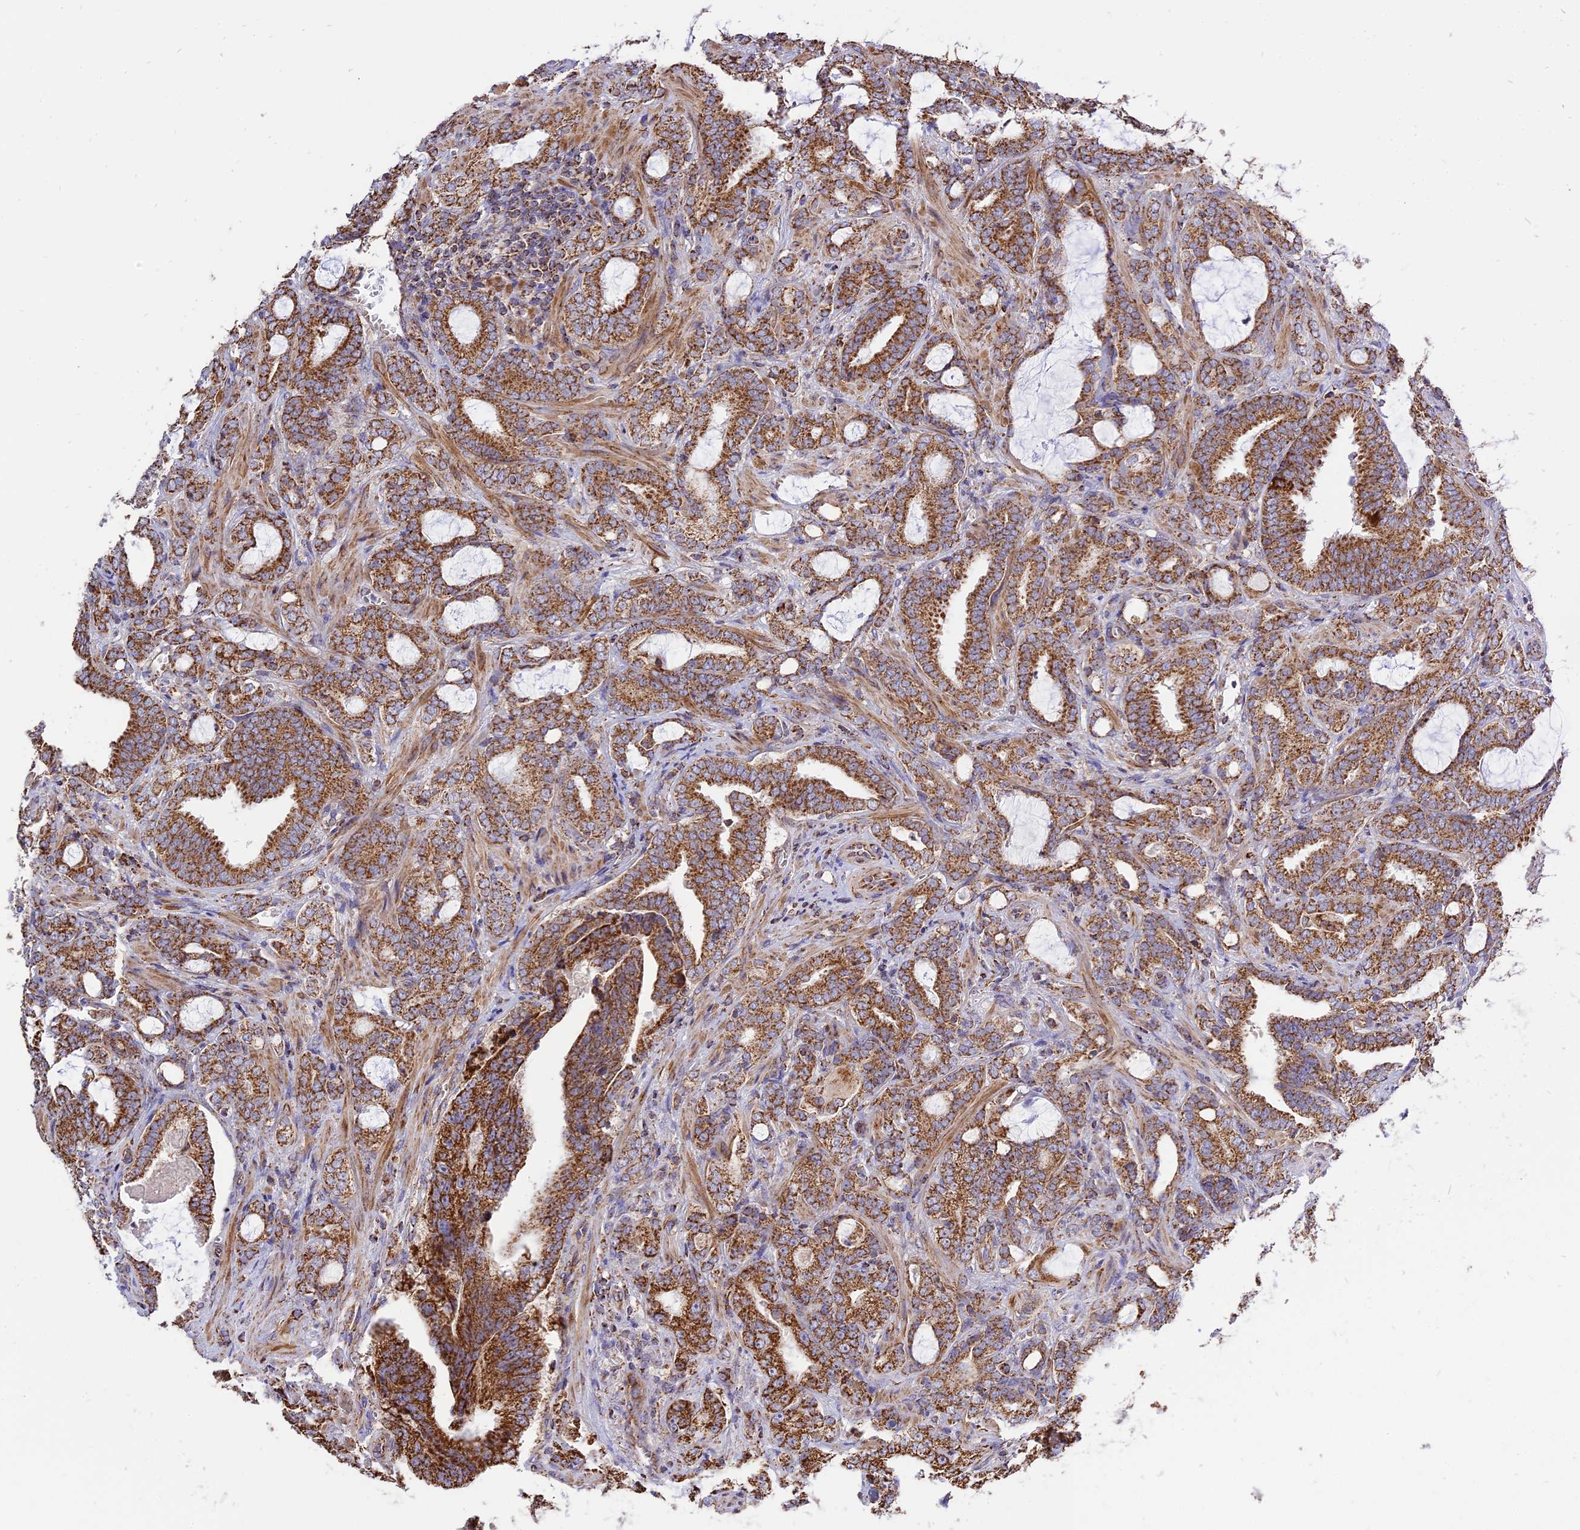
{"staining": {"intensity": "strong", "quantity": ">75%", "location": "cytoplasmic/membranous"}, "tissue": "prostate cancer", "cell_type": "Tumor cells", "image_type": "cancer", "snomed": [{"axis": "morphology", "description": "Adenocarcinoma, High grade"}, {"axis": "topography", "description": "Prostate and seminal vesicle, NOS"}], "caption": "IHC of prostate cancer (high-grade adenocarcinoma) reveals high levels of strong cytoplasmic/membranous positivity in about >75% of tumor cells.", "gene": "TTC4", "patient": {"sex": "male", "age": 67}}